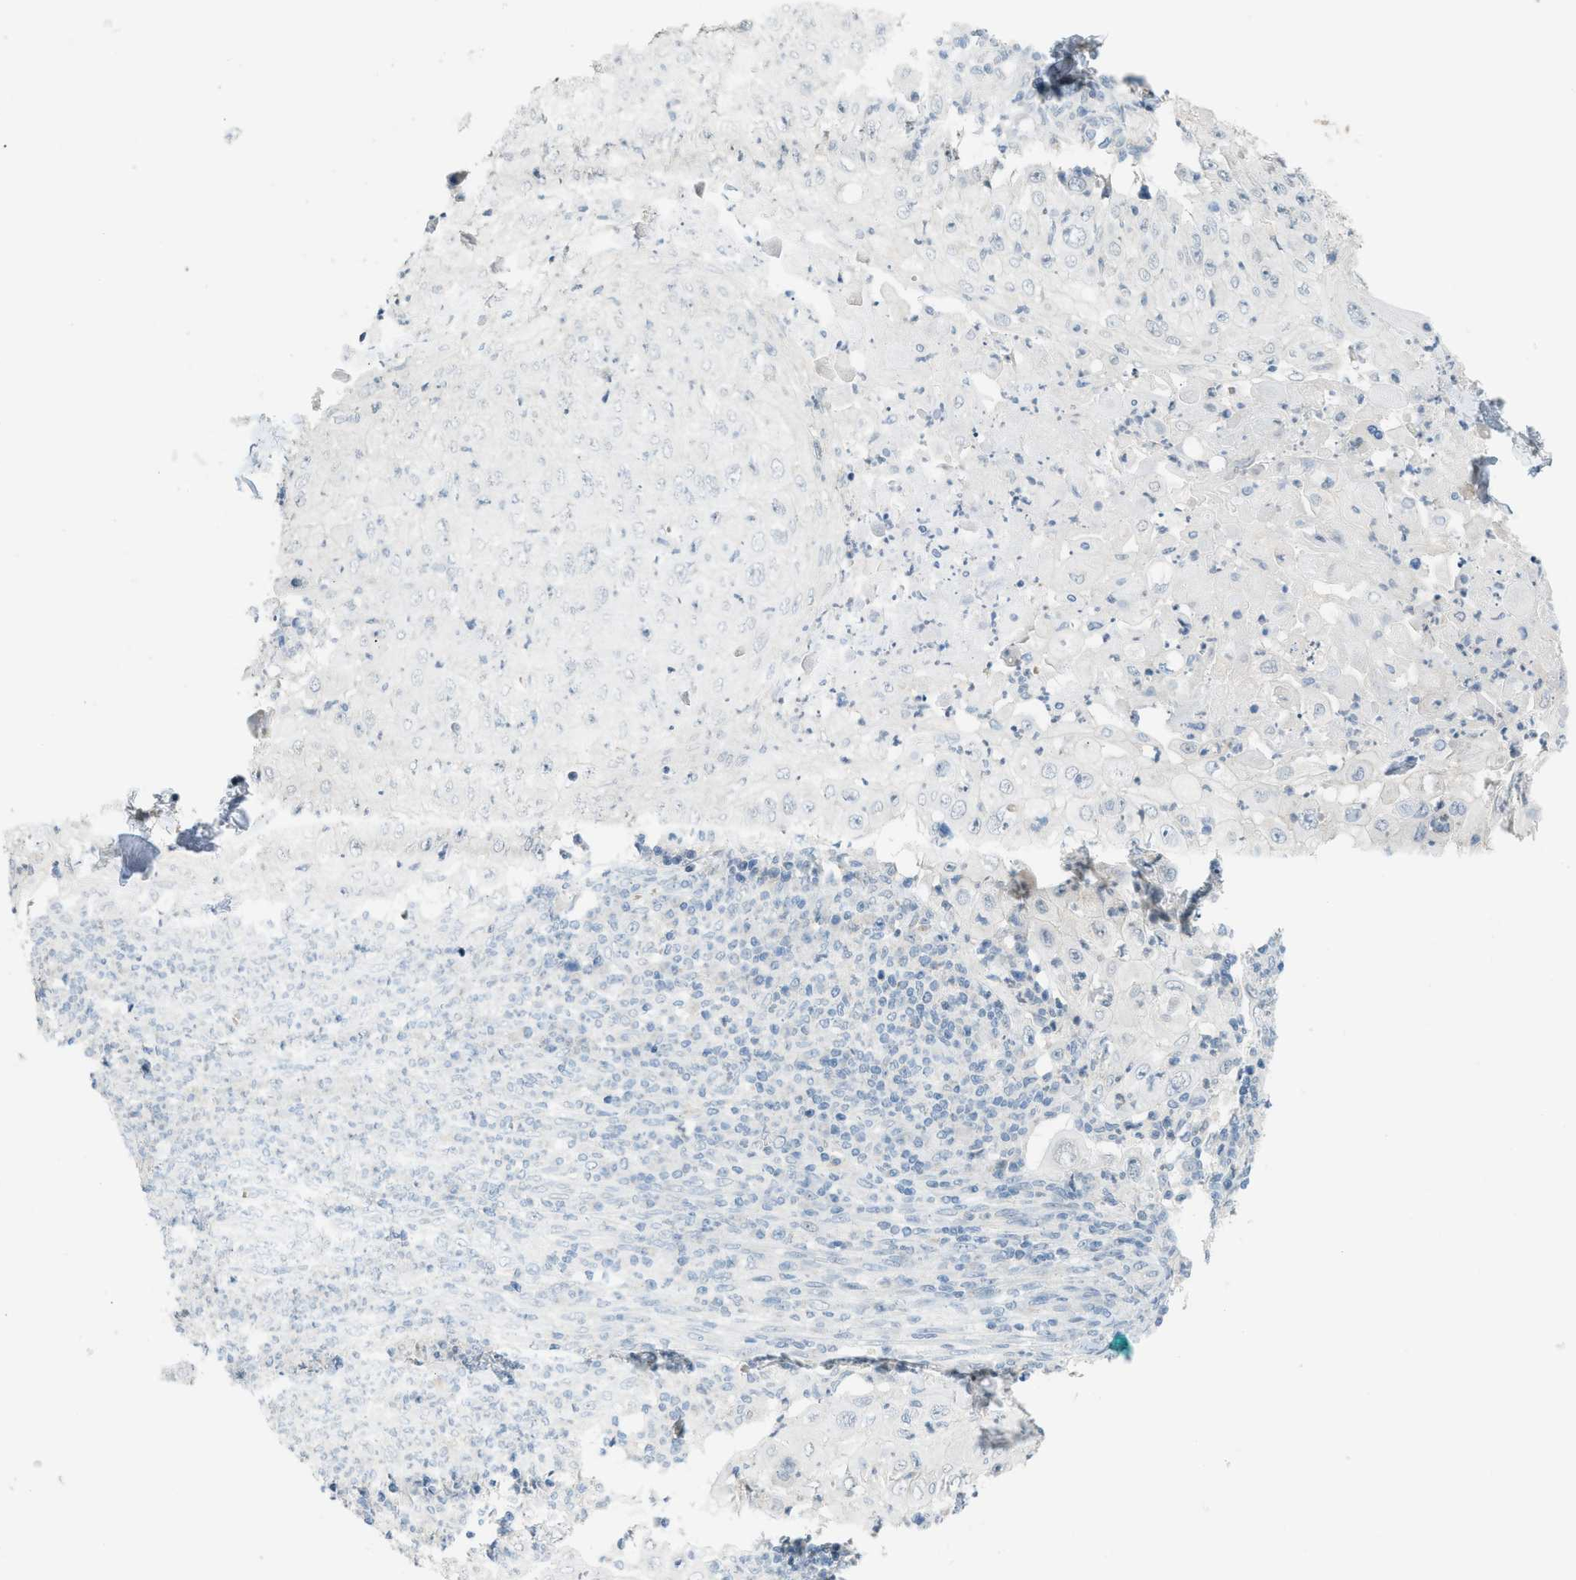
{"staining": {"intensity": "negative", "quantity": "none", "location": "none"}, "tissue": "skin cancer", "cell_type": "Tumor cells", "image_type": "cancer", "snomed": [{"axis": "morphology", "description": "Squamous cell carcinoma, NOS"}, {"axis": "topography", "description": "Skin"}], "caption": "Skin cancer (squamous cell carcinoma) was stained to show a protein in brown. There is no significant staining in tumor cells.", "gene": "TXNDC2", "patient": {"sex": "male", "age": 86}}